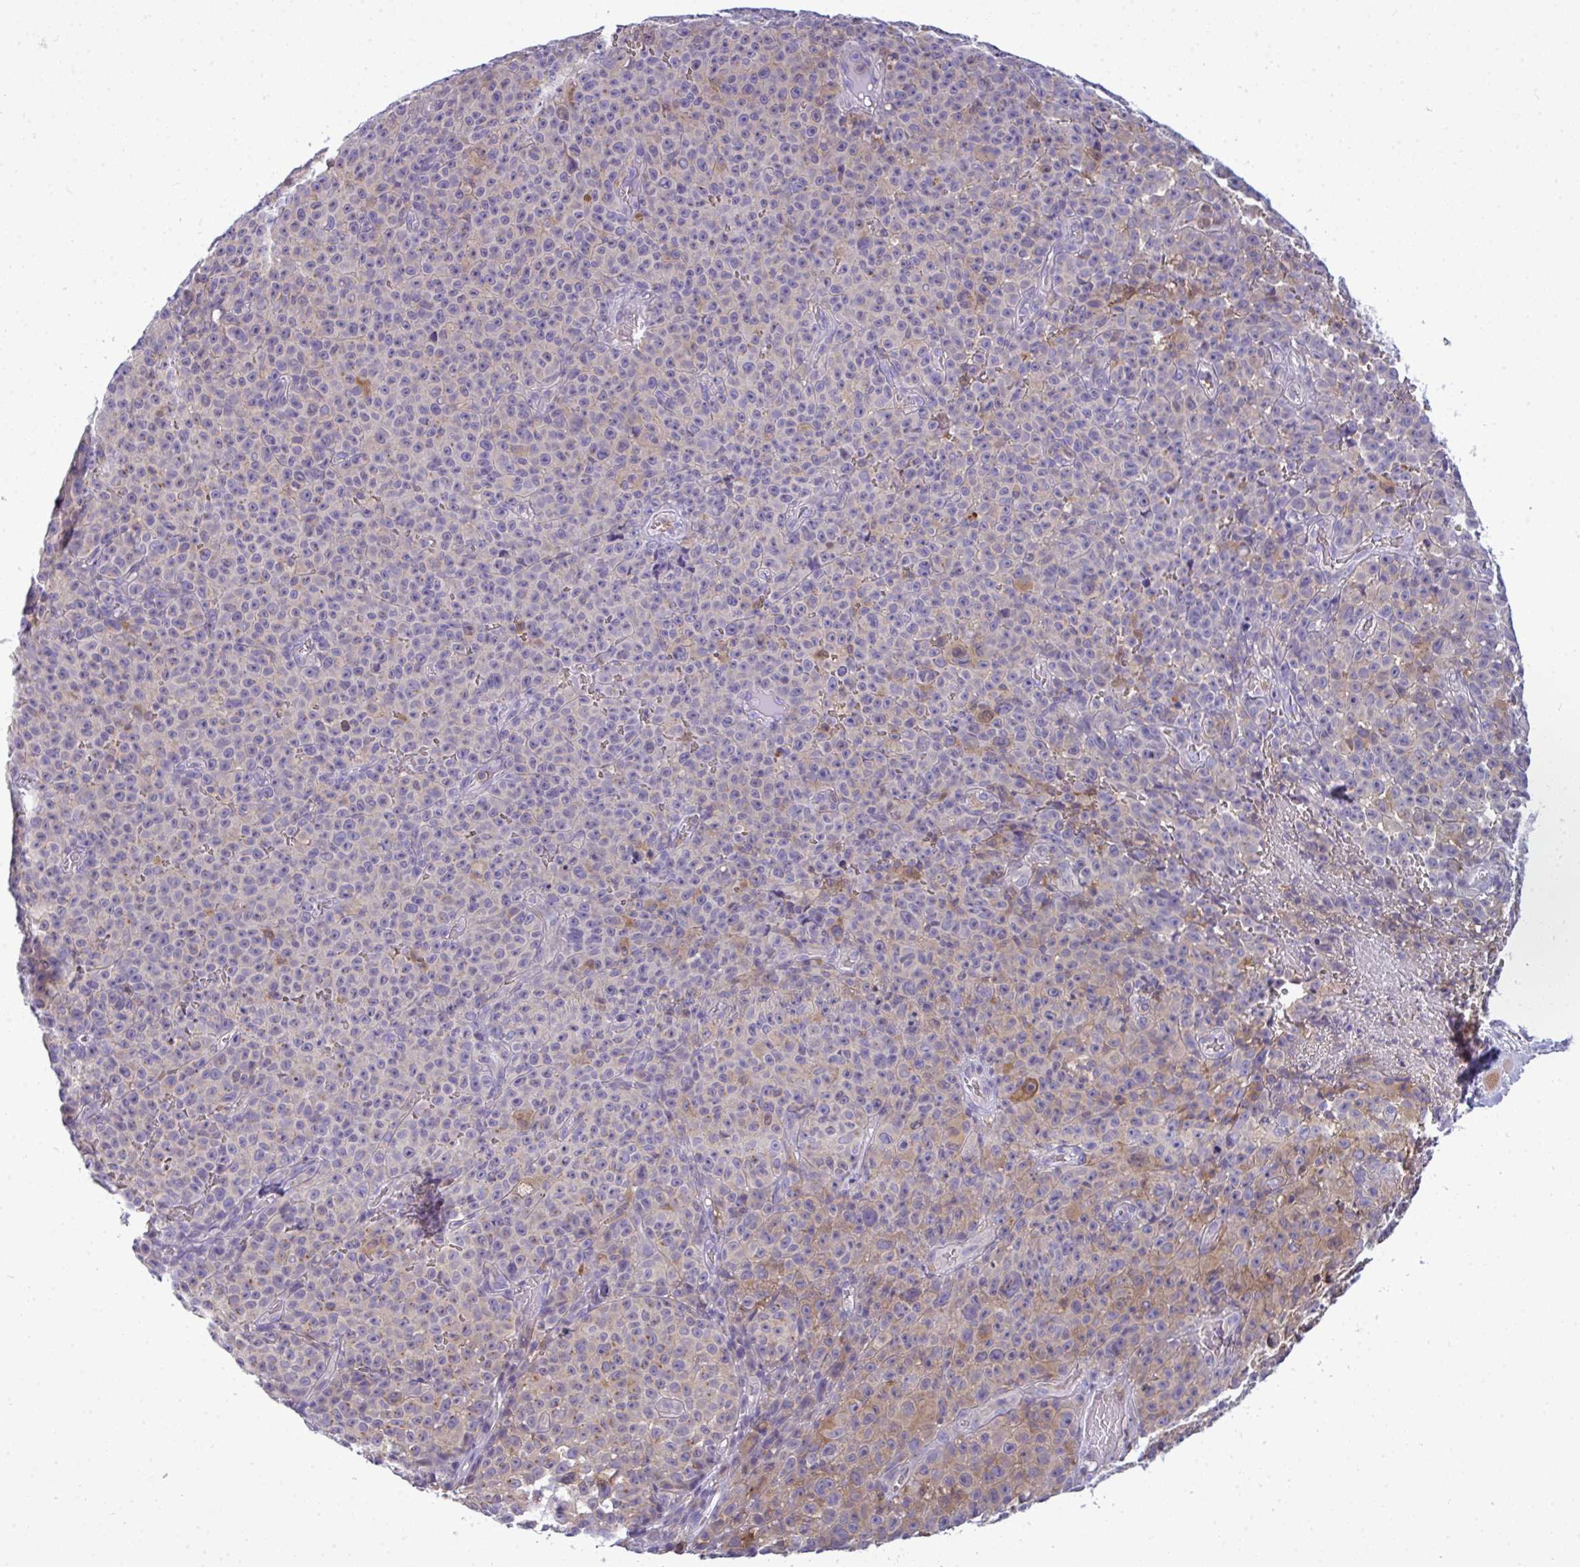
{"staining": {"intensity": "moderate", "quantity": "<25%", "location": "cytoplasmic/membranous"}, "tissue": "melanoma", "cell_type": "Tumor cells", "image_type": "cancer", "snomed": [{"axis": "morphology", "description": "Malignant melanoma, NOS"}, {"axis": "topography", "description": "Skin"}], "caption": "An IHC histopathology image of tumor tissue is shown. Protein staining in brown highlights moderate cytoplasmic/membranous positivity in melanoma within tumor cells.", "gene": "SLC30A6", "patient": {"sex": "female", "age": 82}}